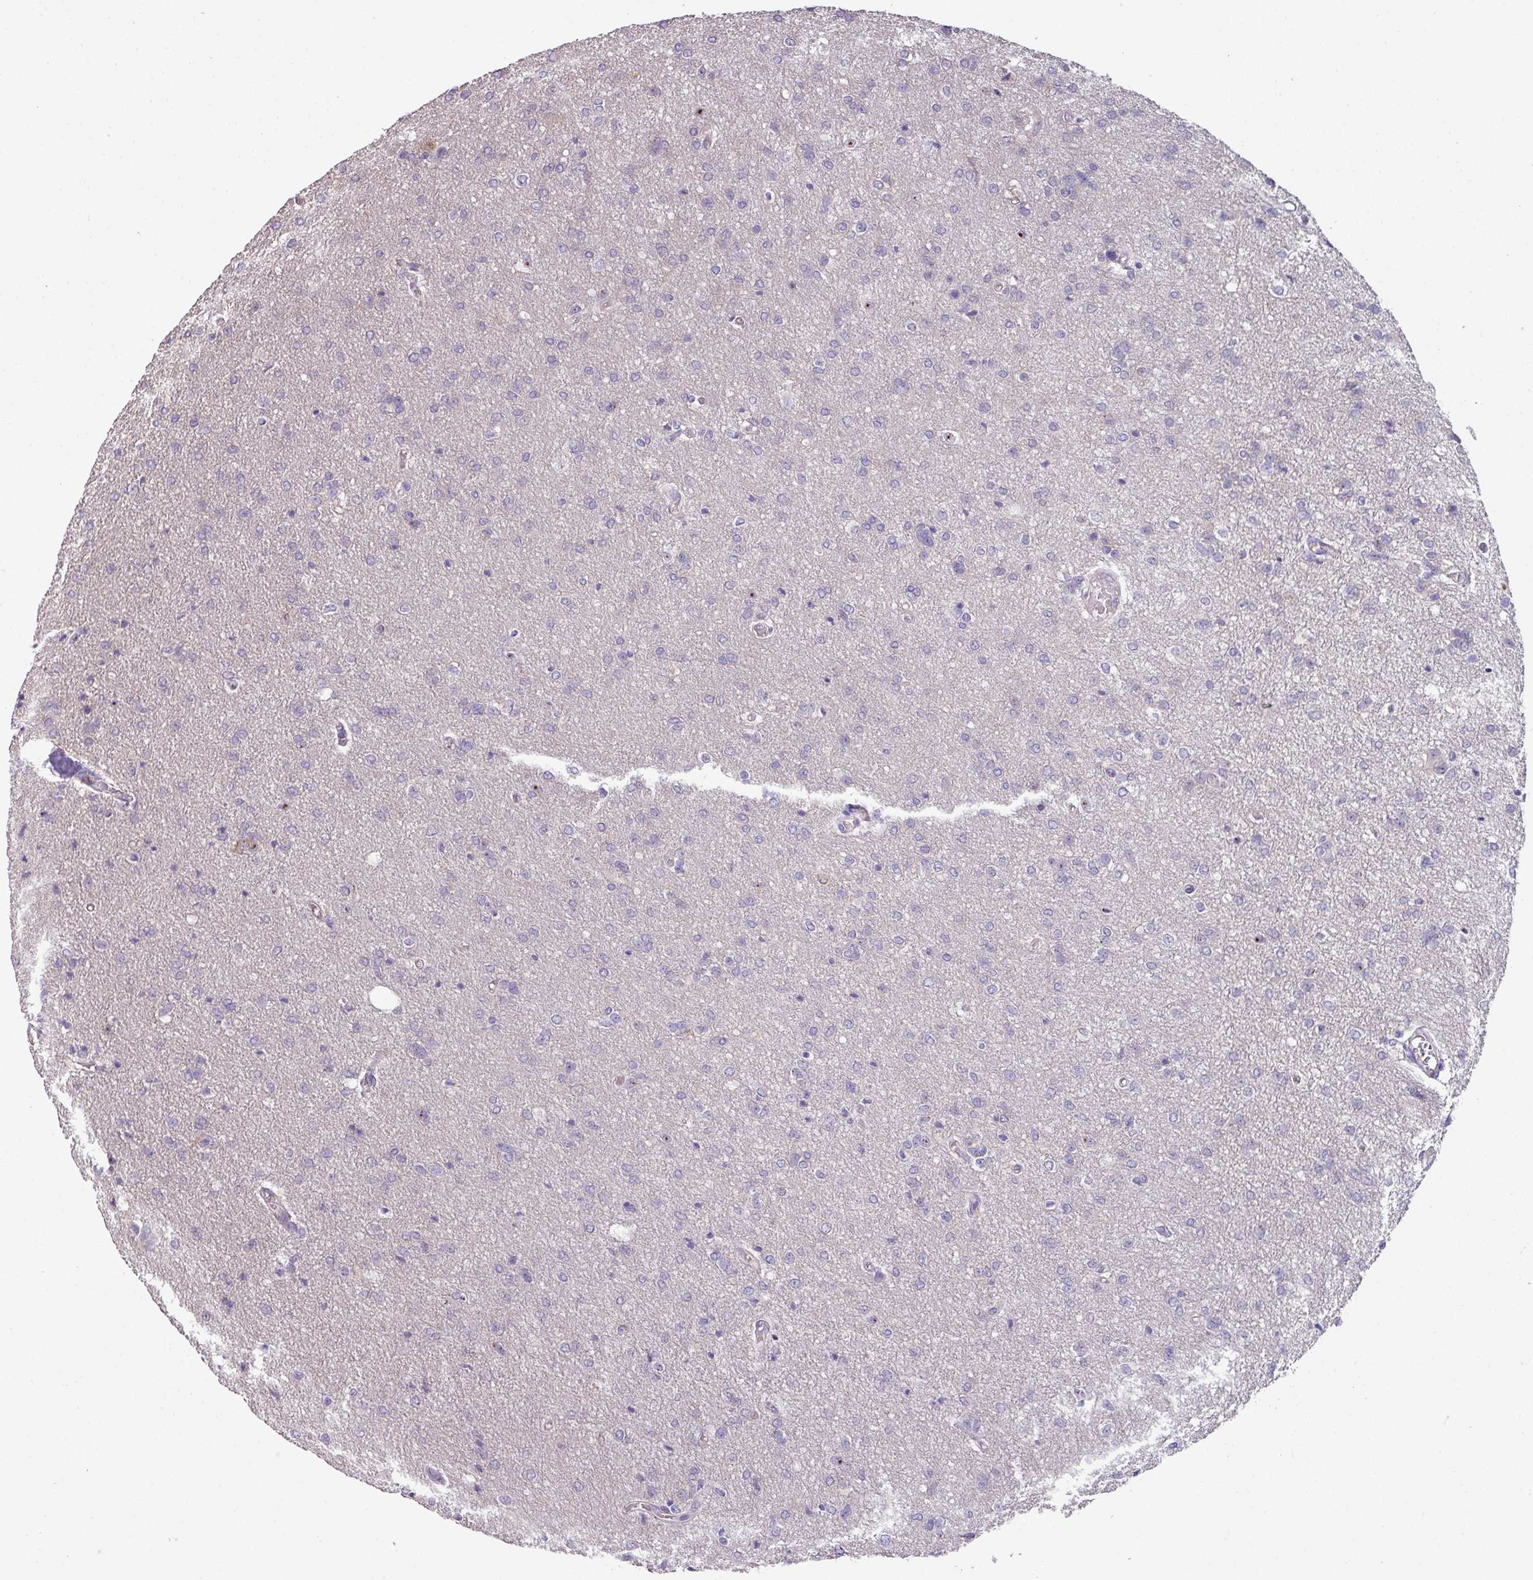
{"staining": {"intensity": "negative", "quantity": "none", "location": "none"}, "tissue": "glioma", "cell_type": "Tumor cells", "image_type": "cancer", "snomed": [{"axis": "morphology", "description": "Glioma, malignant, Low grade"}, {"axis": "topography", "description": "Brain"}], "caption": "The image reveals no staining of tumor cells in malignant glioma (low-grade).", "gene": "LRRC9", "patient": {"sex": "male", "age": 26}}